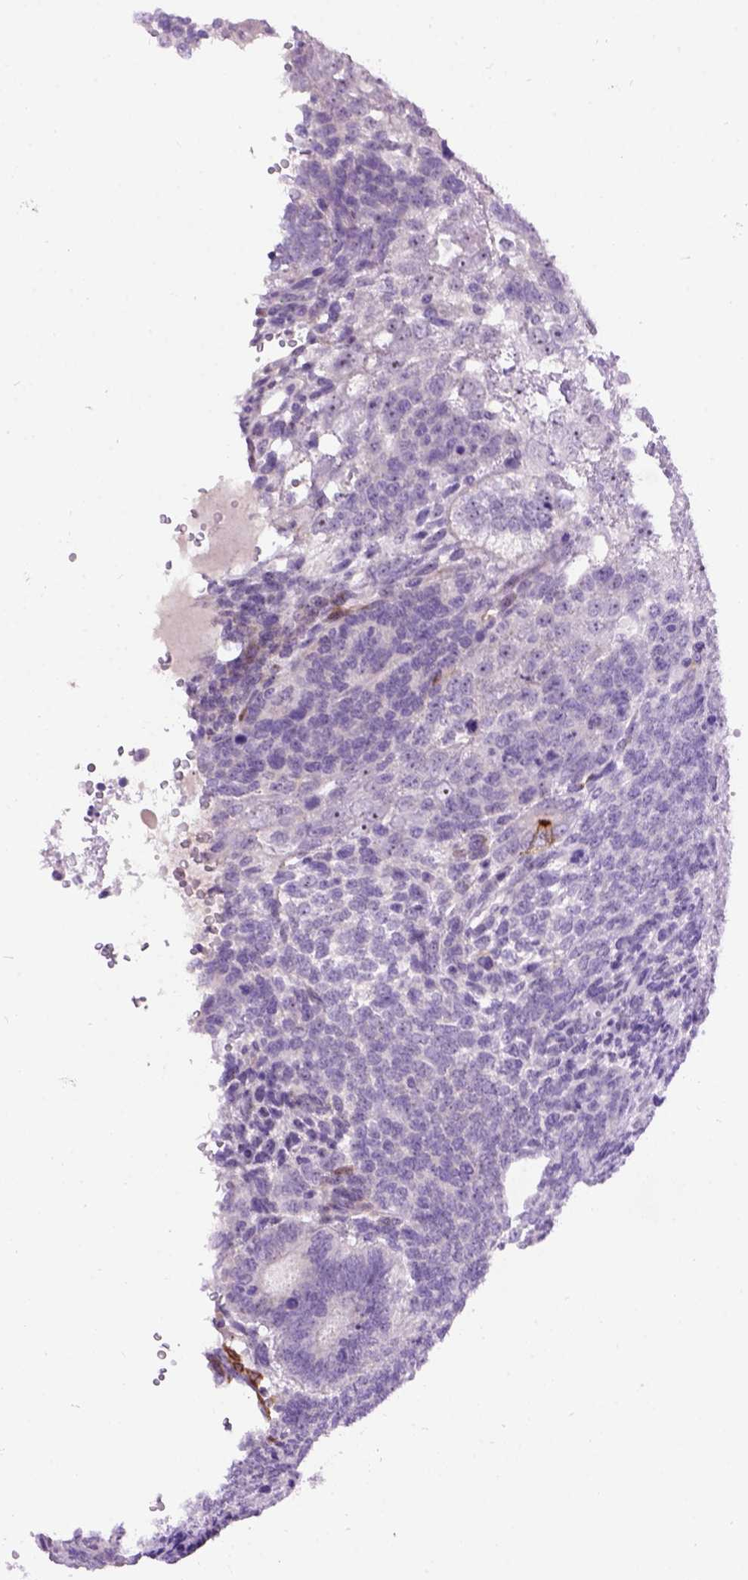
{"staining": {"intensity": "negative", "quantity": "none", "location": "none"}, "tissue": "testis cancer", "cell_type": "Tumor cells", "image_type": "cancer", "snomed": [{"axis": "morphology", "description": "Normal tissue, NOS"}, {"axis": "morphology", "description": "Carcinoma, Embryonal, NOS"}, {"axis": "topography", "description": "Testis"}, {"axis": "topography", "description": "Epididymis"}], "caption": "There is no significant expression in tumor cells of testis embryonal carcinoma.", "gene": "MAPT", "patient": {"sex": "male", "age": 23}}